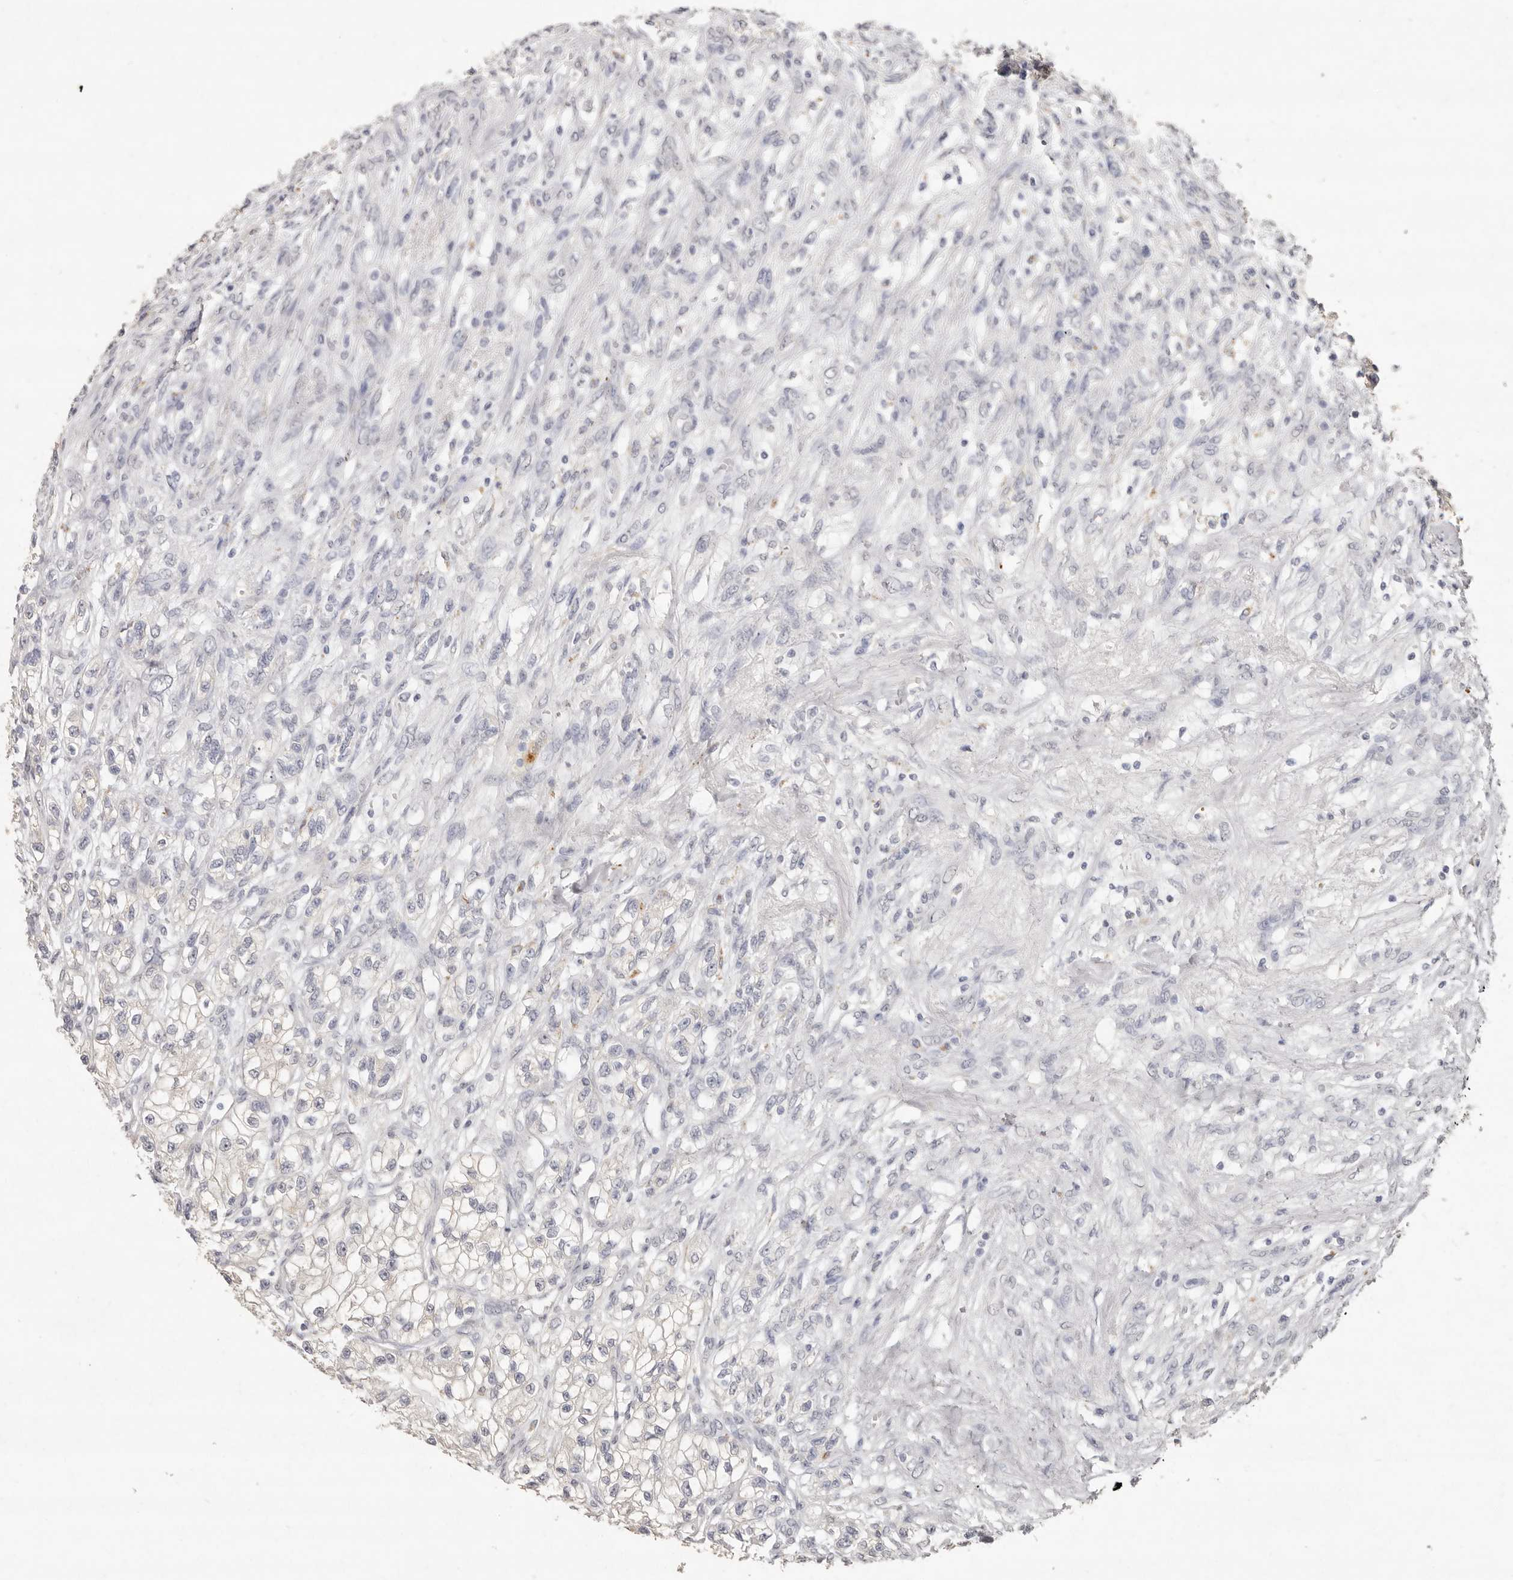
{"staining": {"intensity": "negative", "quantity": "none", "location": "none"}, "tissue": "renal cancer", "cell_type": "Tumor cells", "image_type": "cancer", "snomed": [{"axis": "morphology", "description": "Adenocarcinoma, NOS"}, {"axis": "topography", "description": "Kidney"}], "caption": "Immunohistochemical staining of human renal cancer demonstrates no significant positivity in tumor cells. (DAB (3,3'-diaminobenzidine) immunohistochemistry with hematoxylin counter stain).", "gene": "FAM185A", "patient": {"sex": "female", "age": 57}}